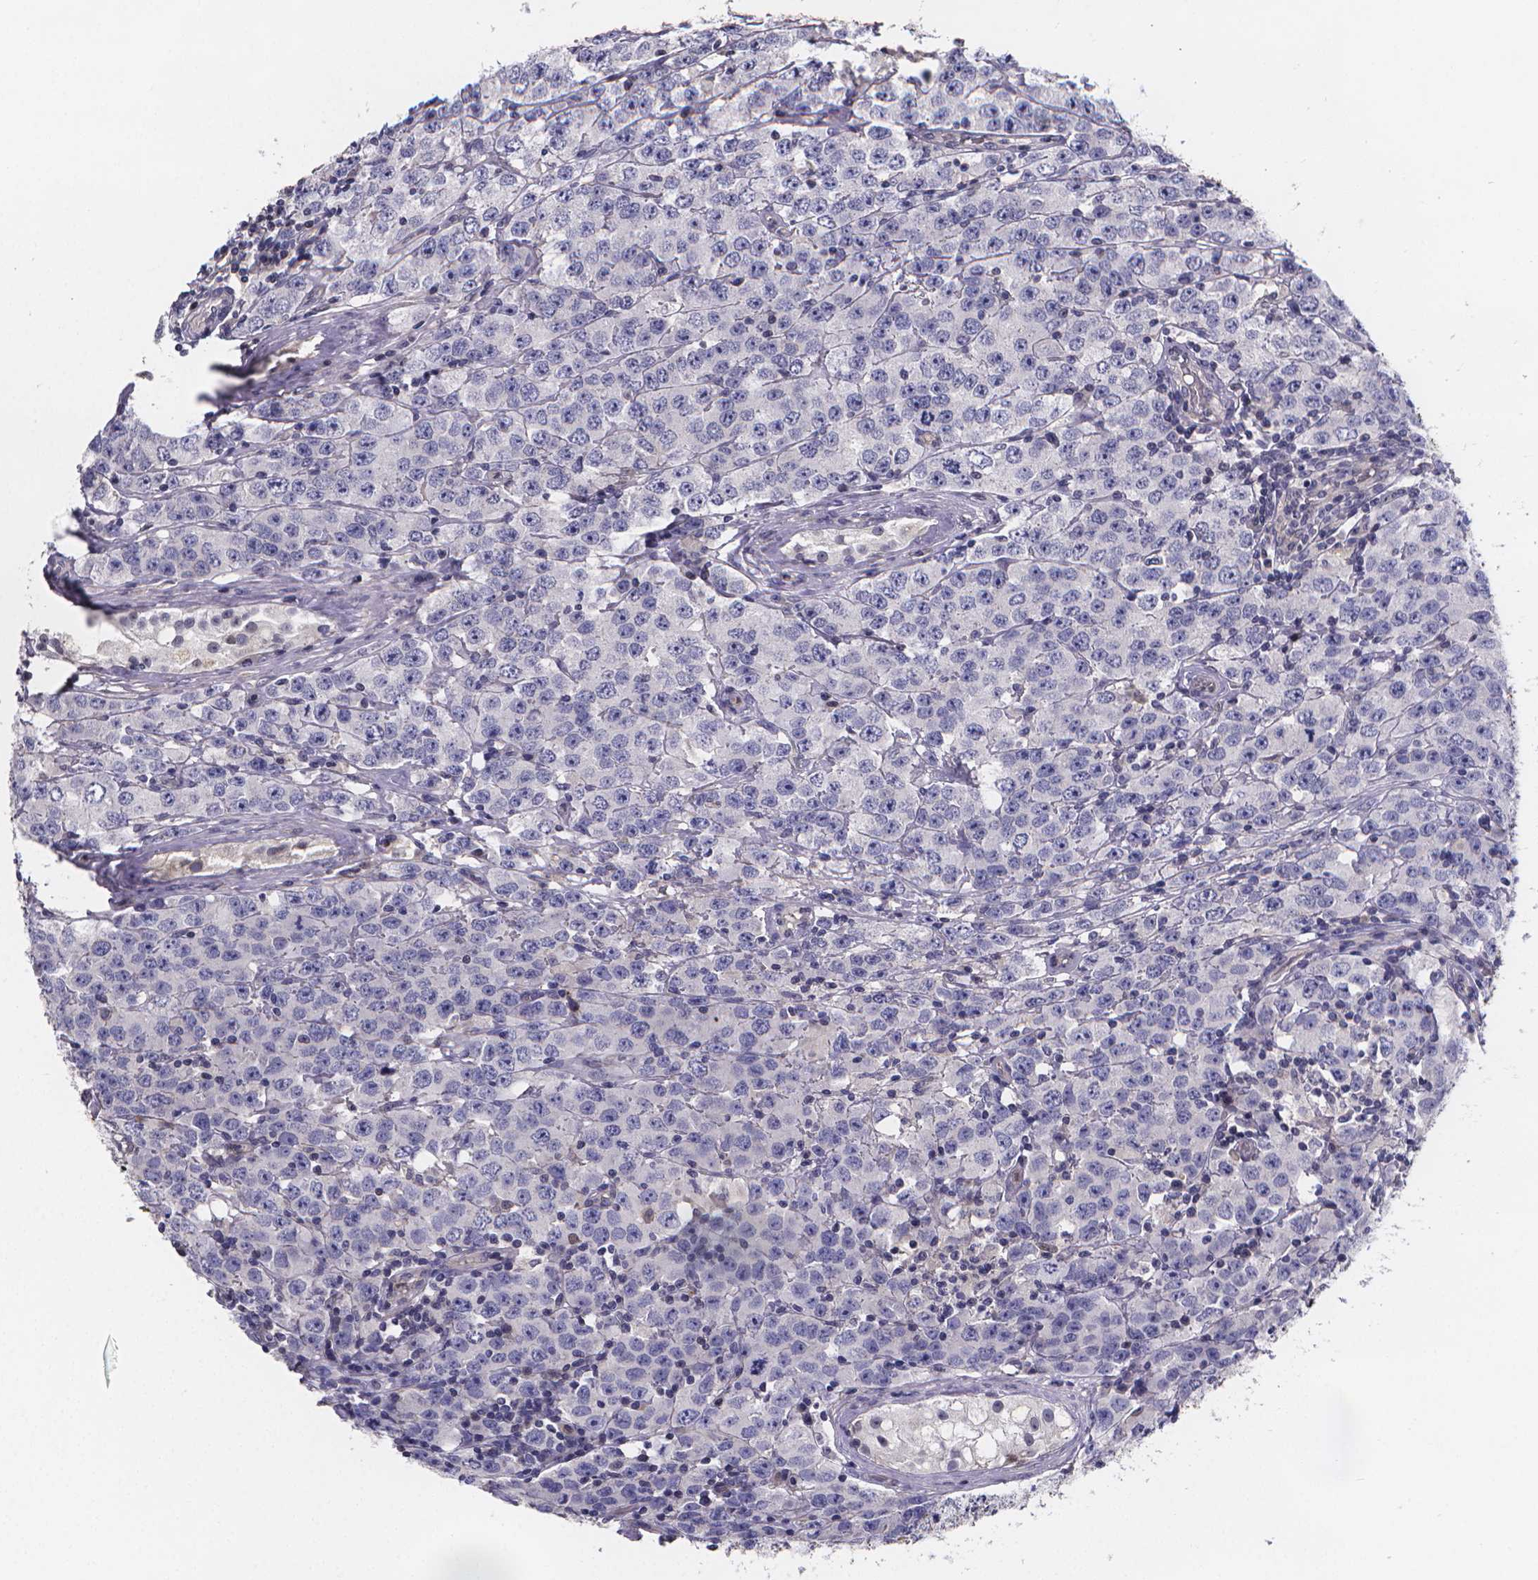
{"staining": {"intensity": "negative", "quantity": "none", "location": "none"}, "tissue": "testis cancer", "cell_type": "Tumor cells", "image_type": "cancer", "snomed": [{"axis": "morphology", "description": "Seminoma, NOS"}, {"axis": "topography", "description": "Testis"}], "caption": "Photomicrograph shows no significant protein staining in tumor cells of testis cancer.", "gene": "PAH", "patient": {"sex": "male", "age": 52}}